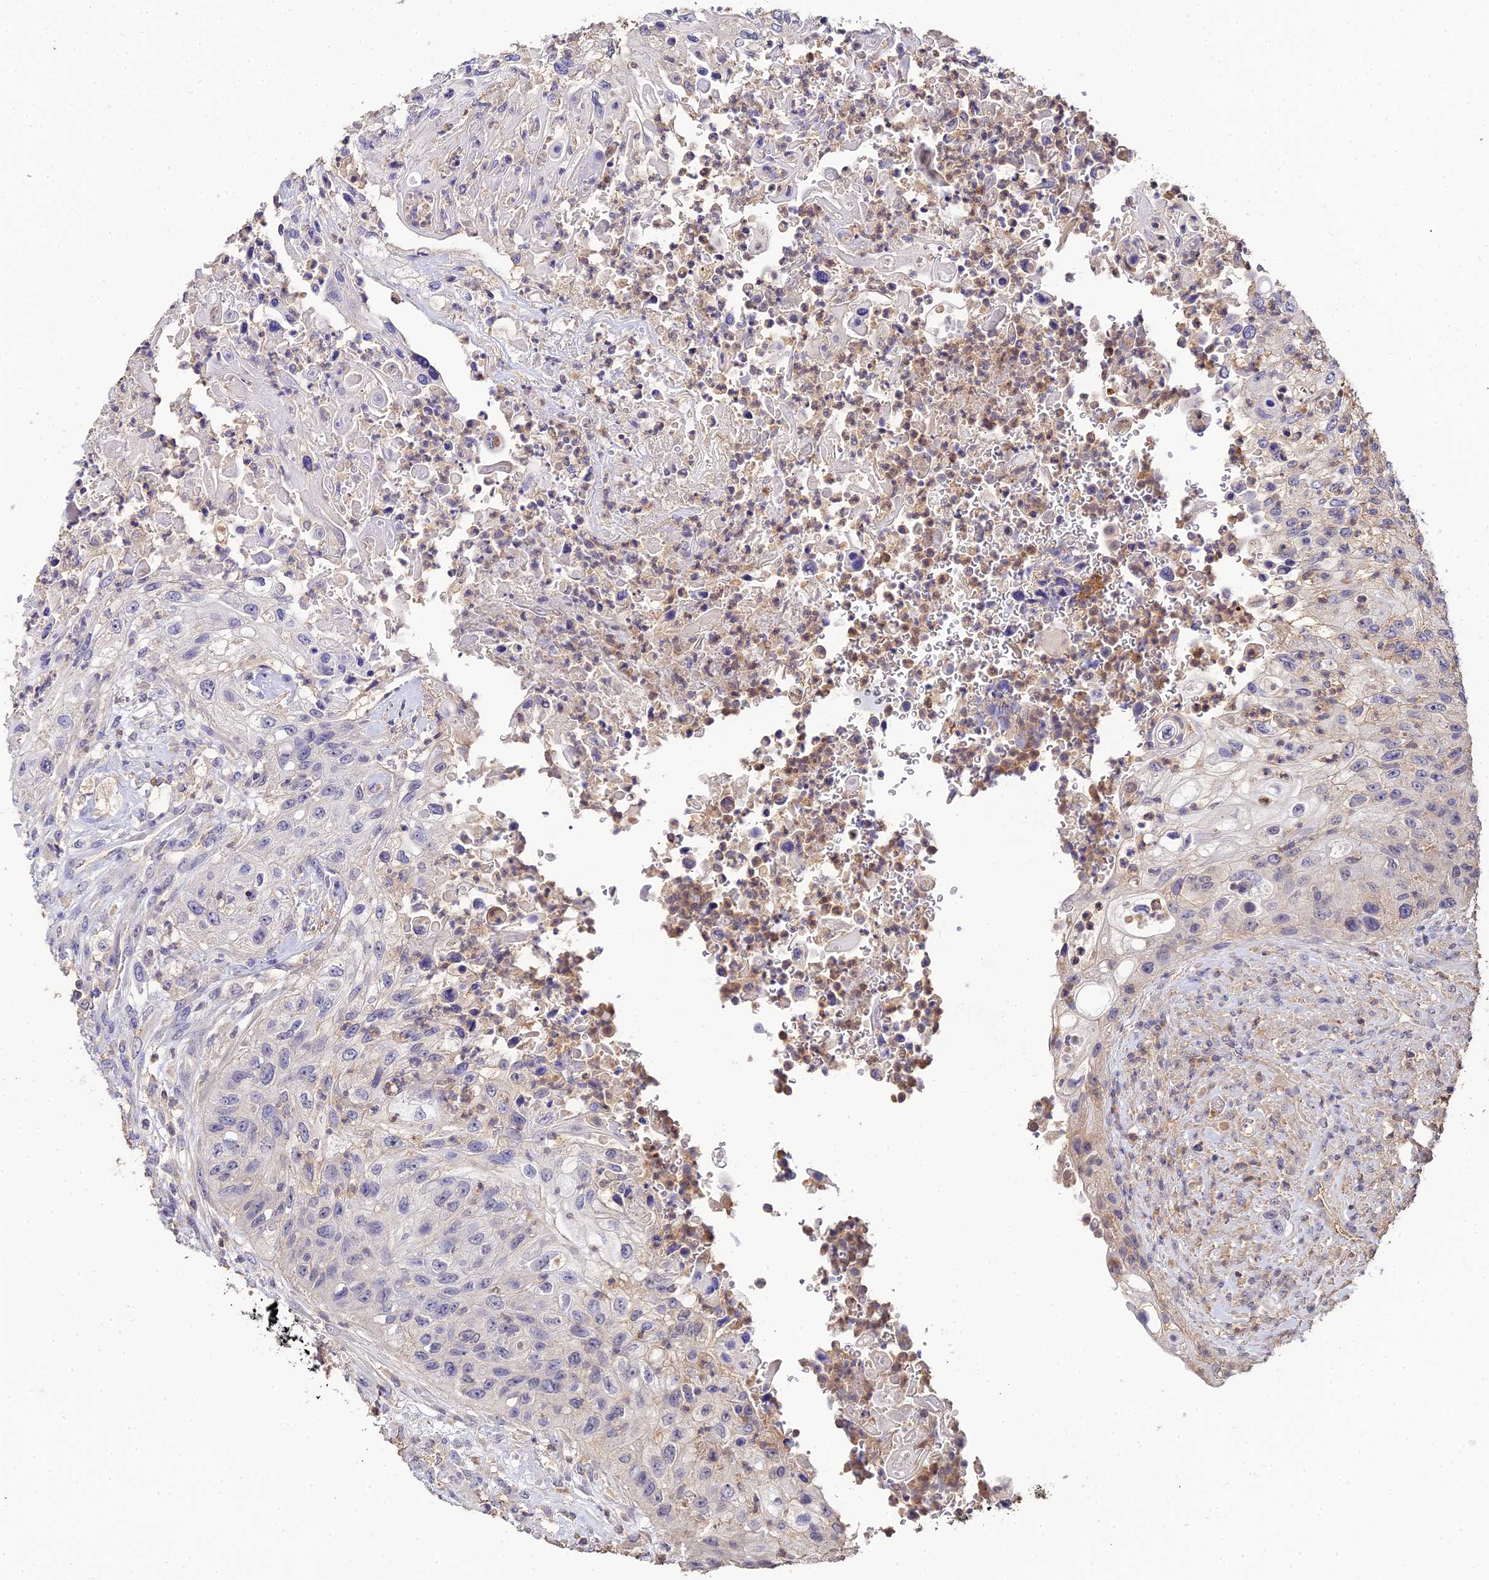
{"staining": {"intensity": "negative", "quantity": "none", "location": "none"}, "tissue": "urothelial cancer", "cell_type": "Tumor cells", "image_type": "cancer", "snomed": [{"axis": "morphology", "description": "Urothelial carcinoma, High grade"}, {"axis": "topography", "description": "Urinary bladder"}], "caption": "Immunohistochemistry histopathology image of neoplastic tissue: high-grade urothelial carcinoma stained with DAB demonstrates no significant protein expression in tumor cells. Brightfield microscopy of IHC stained with DAB (3,3'-diaminobenzidine) (brown) and hematoxylin (blue), captured at high magnification.", "gene": "LSM5", "patient": {"sex": "female", "age": 60}}